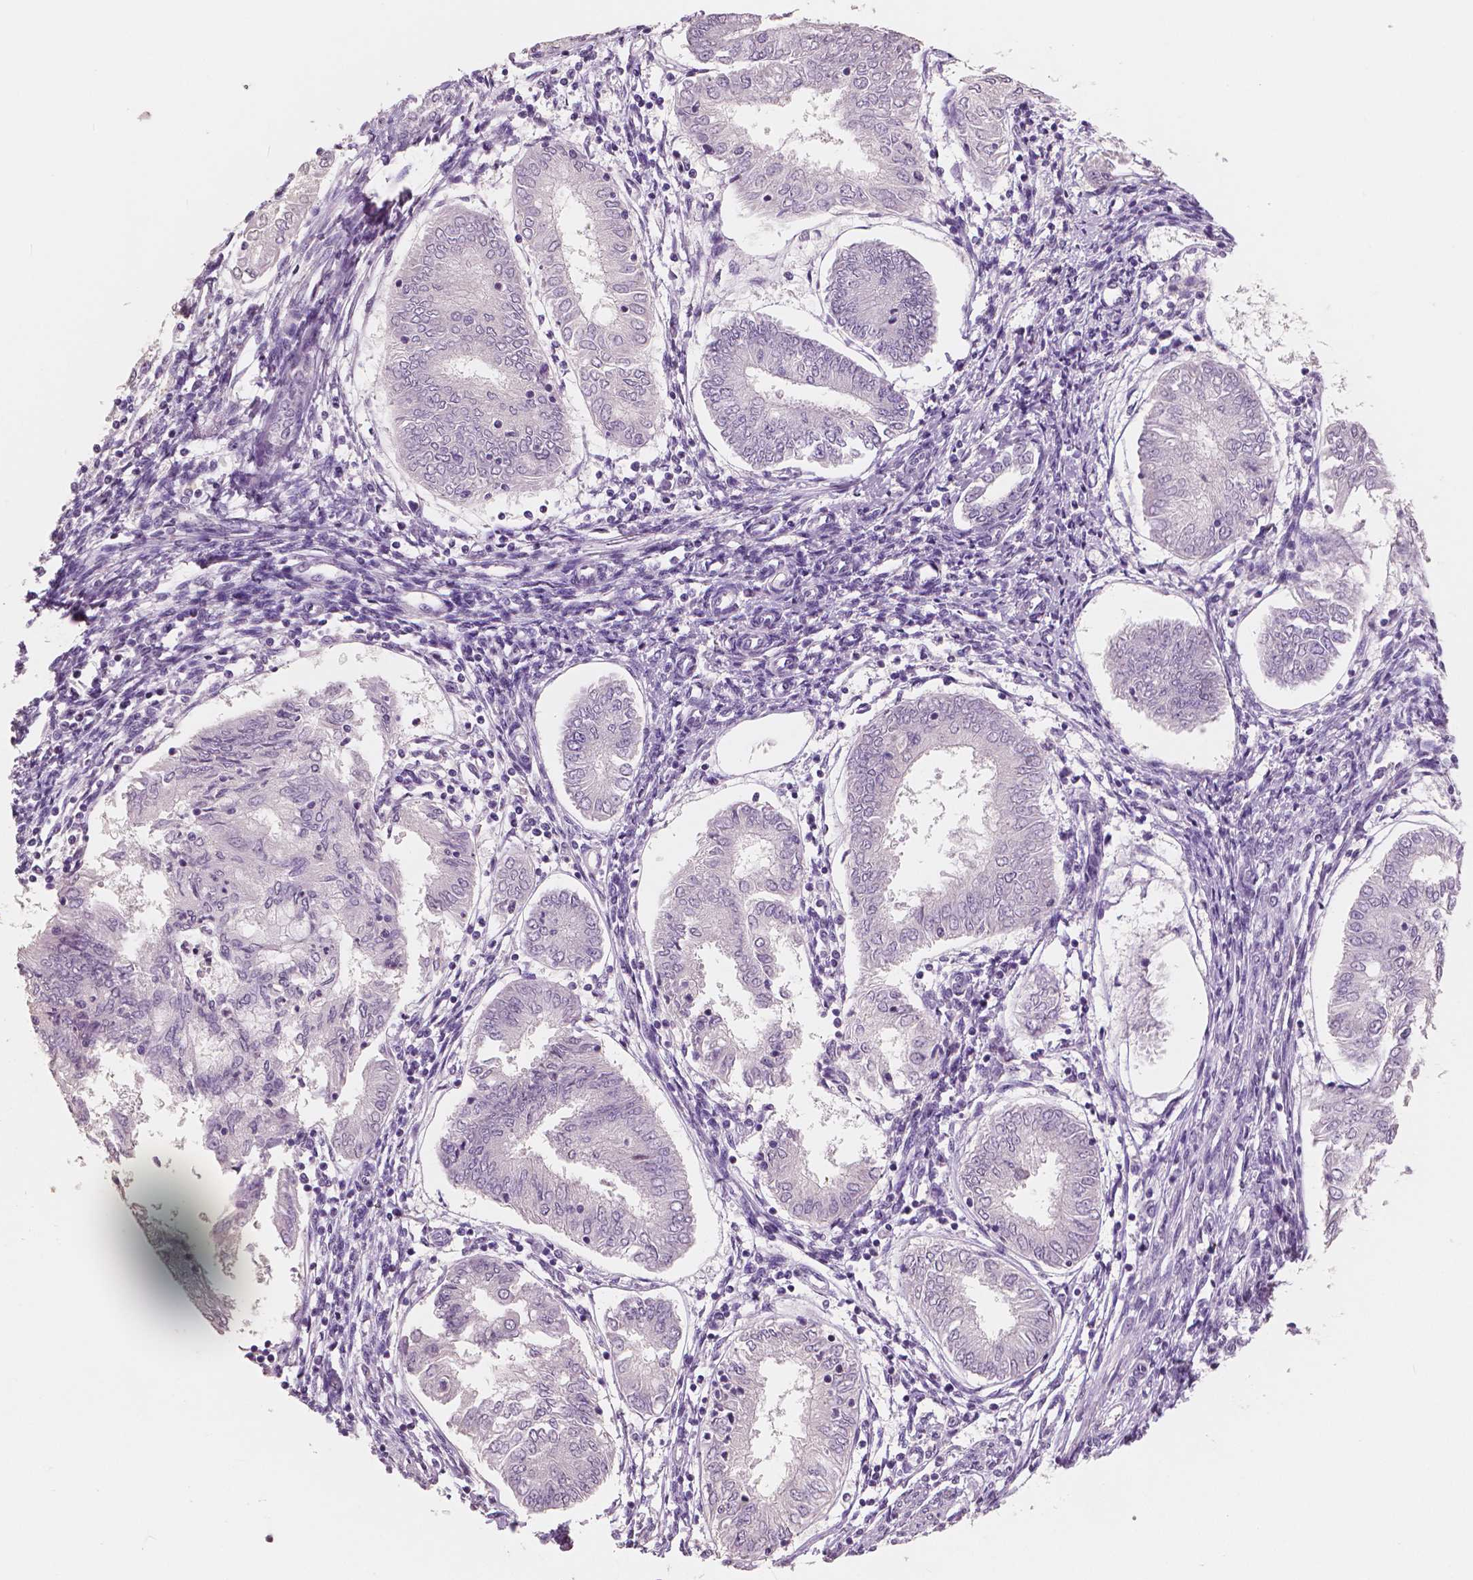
{"staining": {"intensity": "negative", "quantity": "none", "location": "none"}, "tissue": "endometrial cancer", "cell_type": "Tumor cells", "image_type": "cancer", "snomed": [{"axis": "morphology", "description": "Adenocarcinoma, NOS"}, {"axis": "topography", "description": "Endometrium"}], "caption": "This is an immunohistochemistry histopathology image of endometrial adenocarcinoma. There is no expression in tumor cells.", "gene": "NECAB1", "patient": {"sex": "female", "age": 68}}